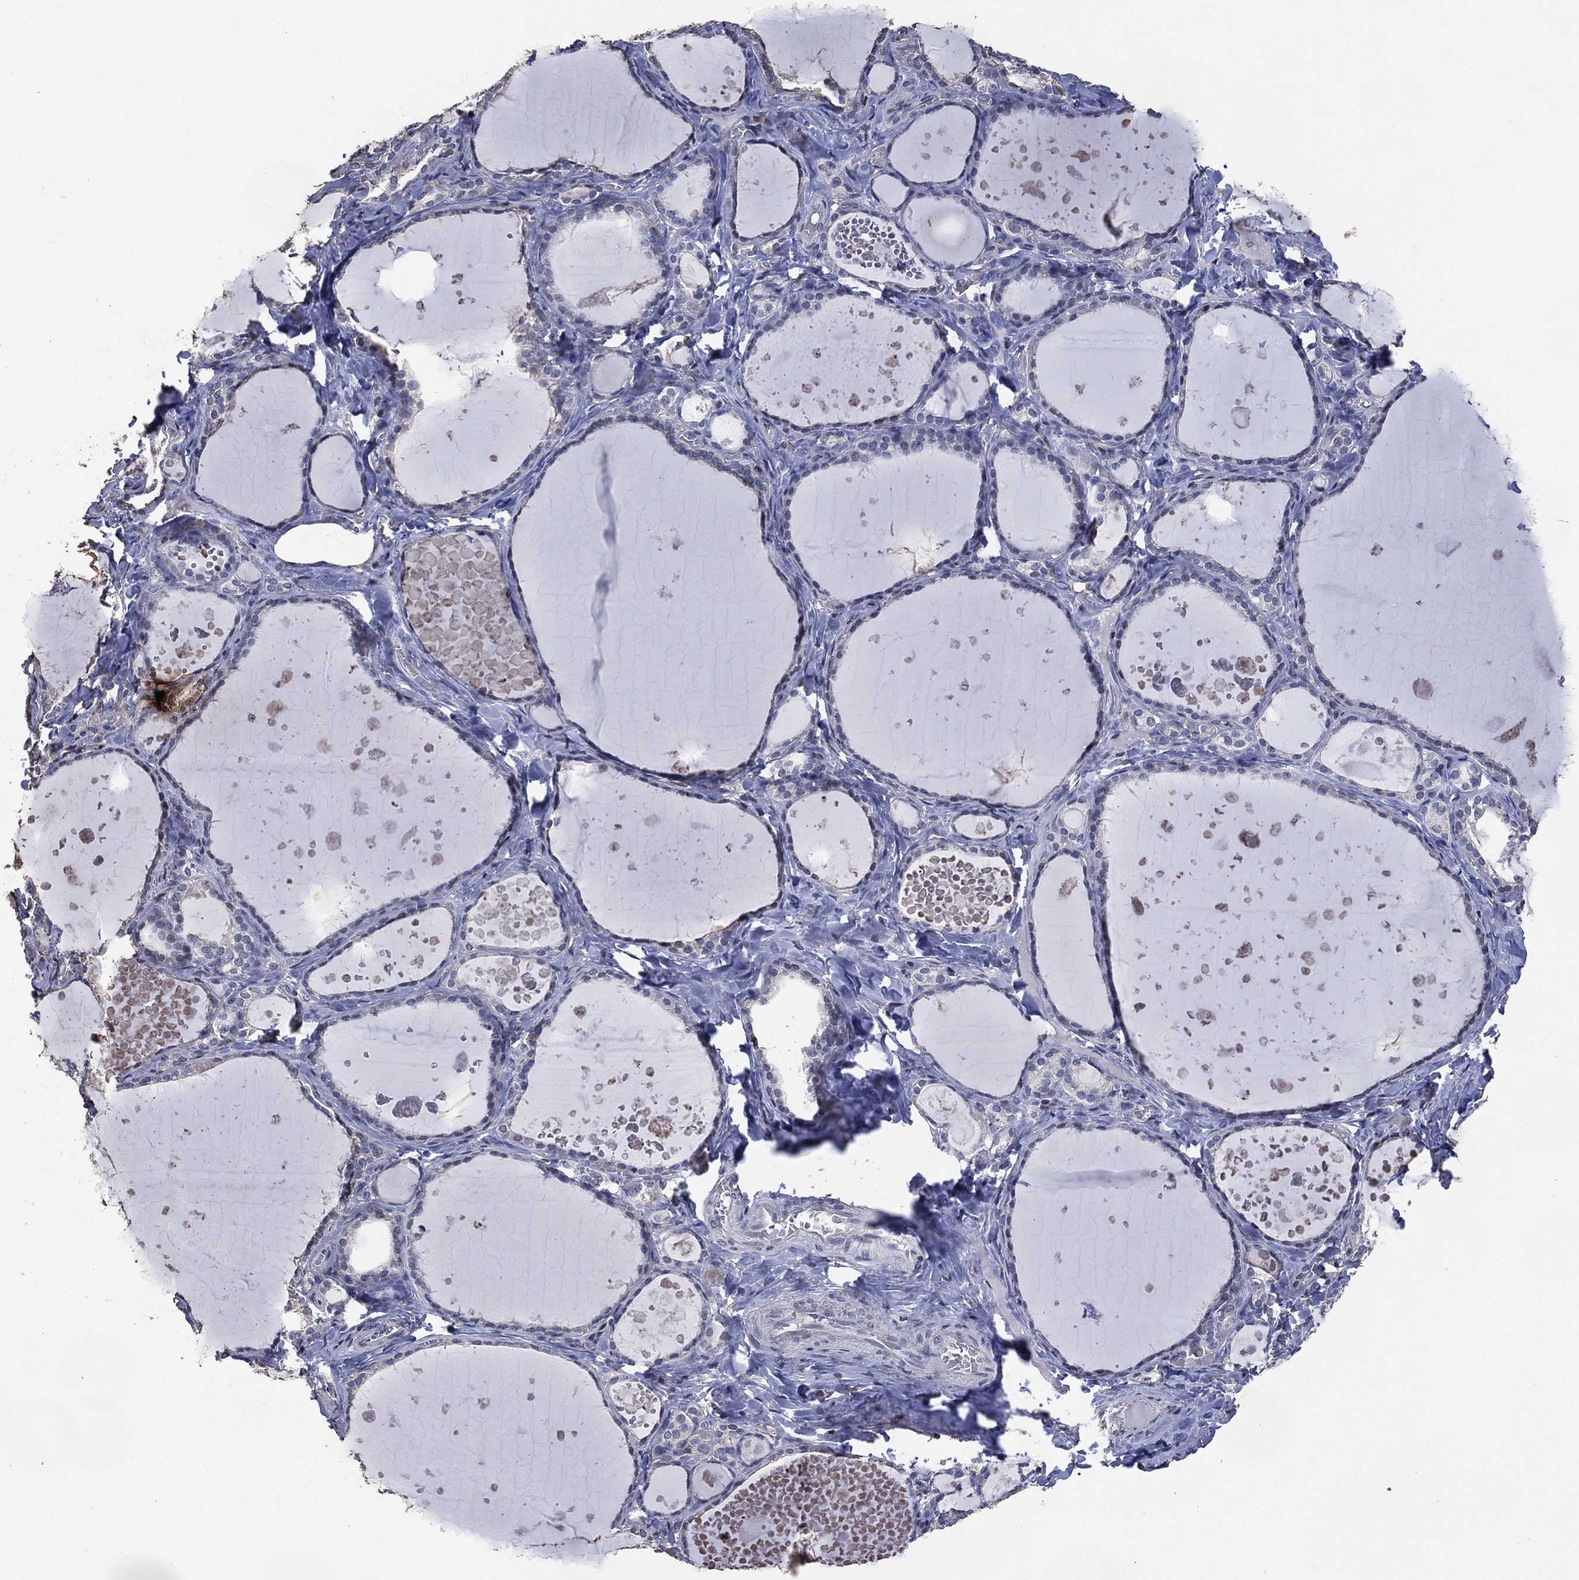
{"staining": {"intensity": "negative", "quantity": "none", "location": "none"}, "tissue": "thyroid gland", "cell_type": "Glandular cells", "image_type": "normal", "snomed": [{"axis": "morphology", "description": "Normal tissue, NOS"}, {"axis": "topography", "description": "Thyroid gland"}], "caption": "DAB immunohistochemical staining of normal human thyroid gland exhibits no significant staining in glandular cells. (Stains: DAB IHC with hematoxylin counter stain, Microscopy: brightfield microscopy at high magnification).", "gene": "ADPRHL1", "patient": {"sex": "female", "age": 56}}